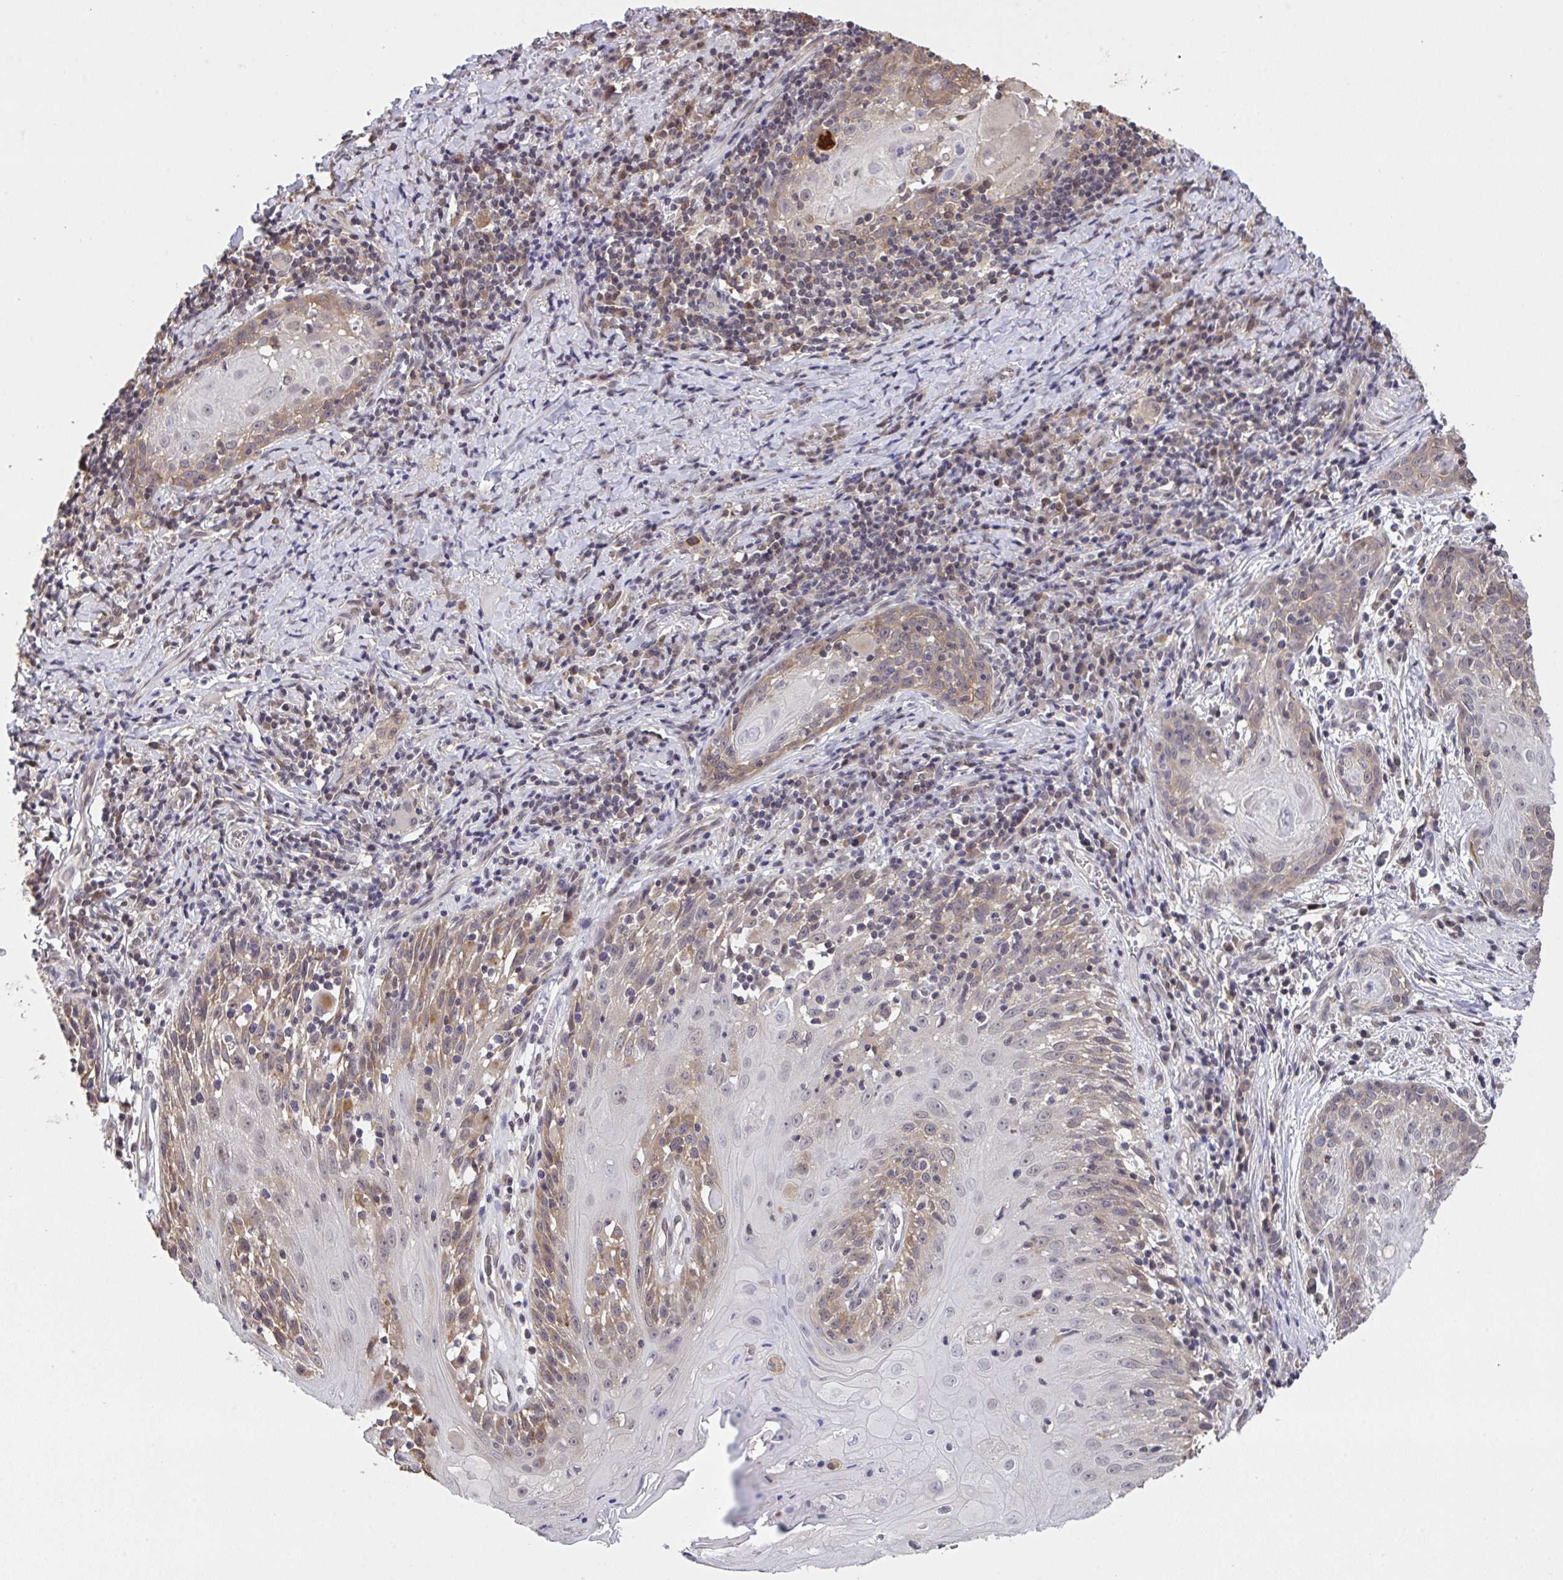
{"staining": {"intensity": "moderate", "quantity": "25%-75%", "location": "cytoplasmic/membranous"}, "tissue": "skin cancer", "cell_type": "Tumor cells", "image_type": "cancer", "snomed": [{"axis": "morphology", "description": "Squamous cell carcinoma, NOS"}, {"axis": "topography", "description": "Skin"}, {"axis": "topography", "description": "Vulva"}], "caption": "Immunohistochemical staining of squamous cell carcinoma (skin) exhibits moderate cytoplasmic/membranous protein positivity in about 25%-75% of tumor cells.", "gene": "C12orf57", "patient": {"sex": "female", "age": 76}}